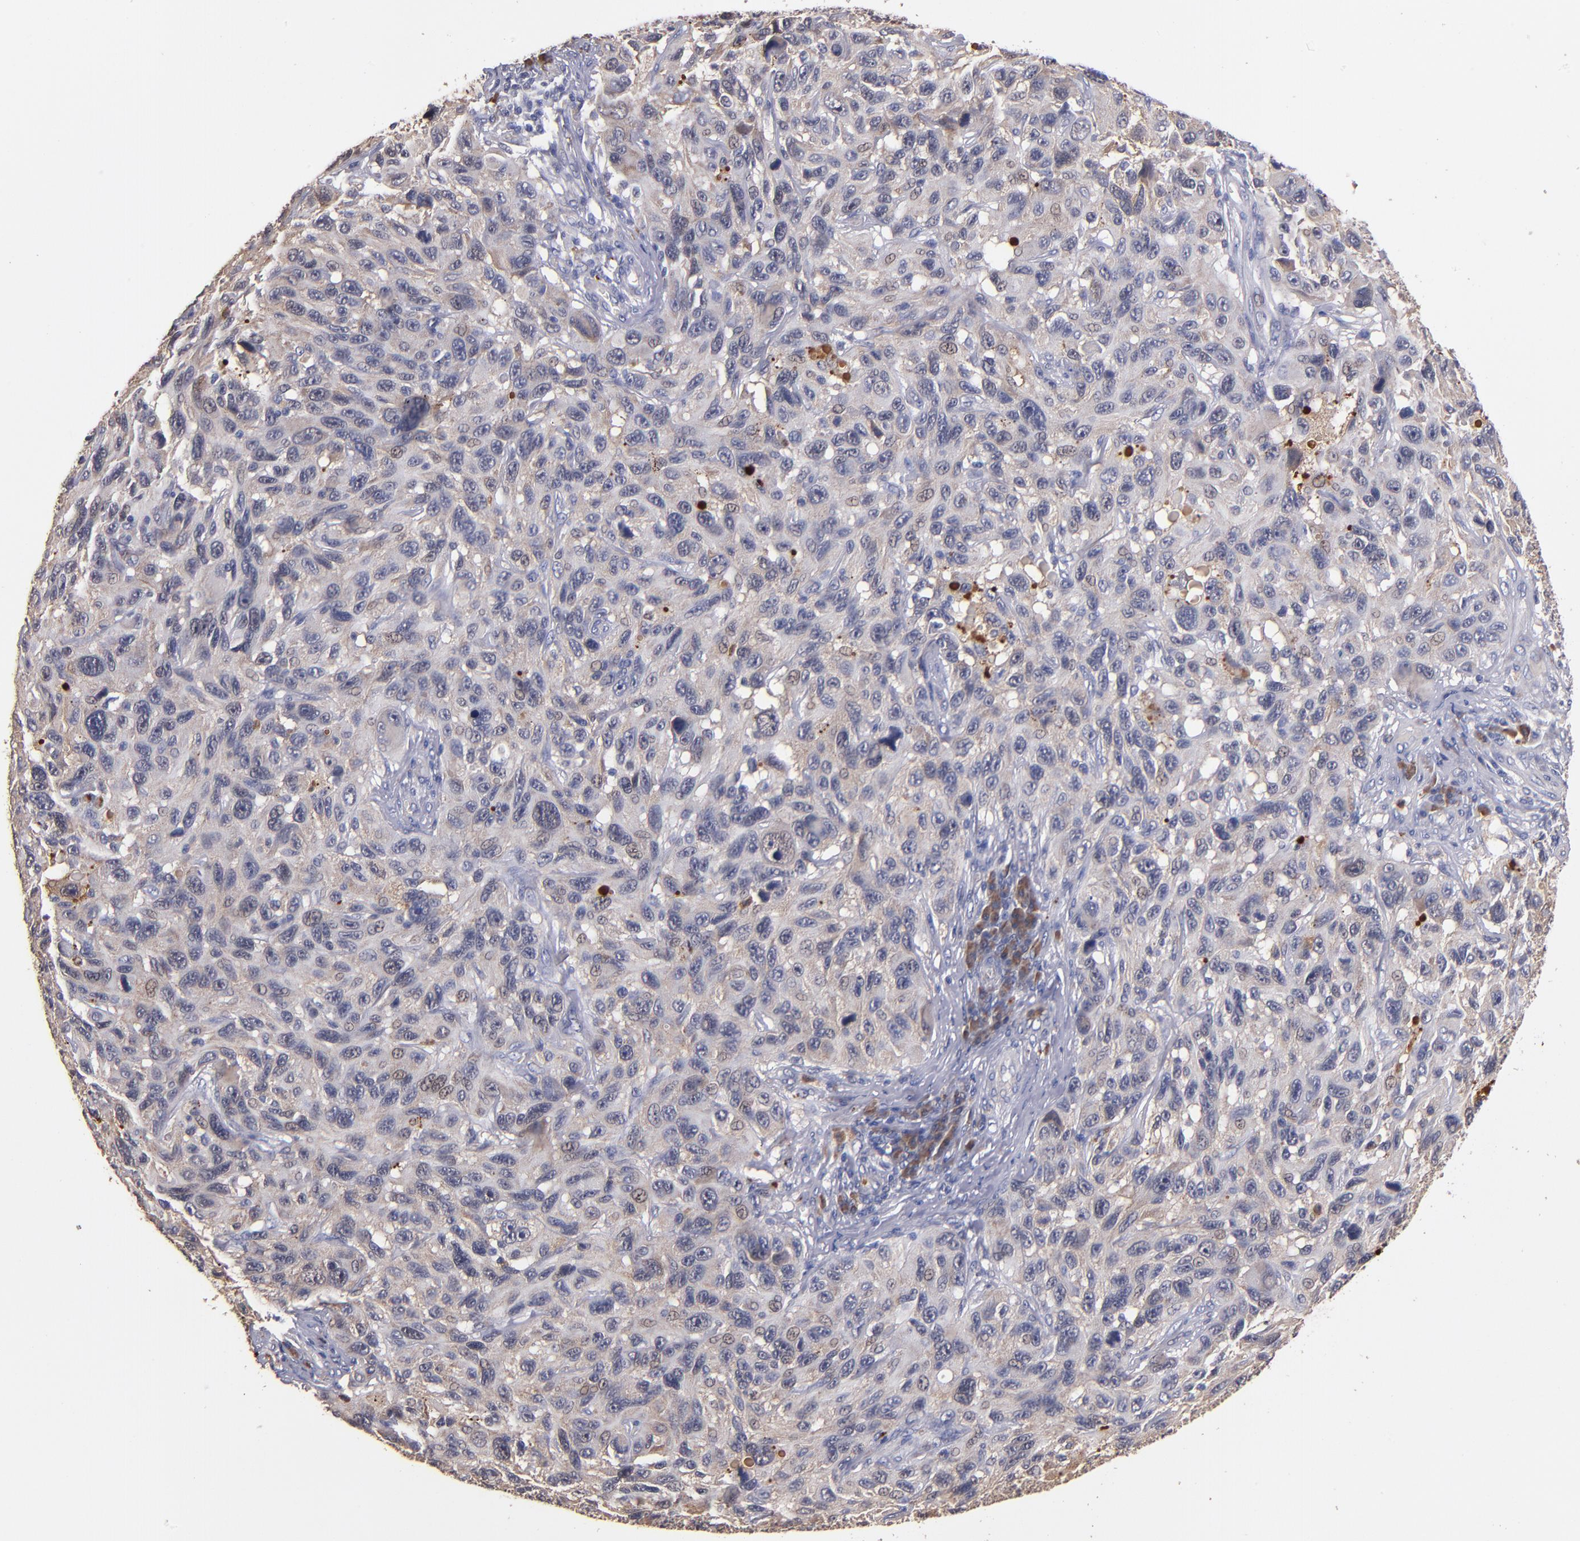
{"staining": {"intensity": "negative", "quantity": "none", "location": "none"}, "tissue": "melanoma", "cell_type": "Tumor cells", "image_type": "cancer", "snomed": [{"axis": "morphology", "description": "Malignant melanoma, NOS"}, {"axis": "topography", "description": "Skin"}], "caption": "Immunohistochemistry (IHC) image of melanoma stained for a protein (brown), which shows no positivity in tumor cells.", "gene": "TTLL12", "patient": {"sex": "male", "age": 53}}